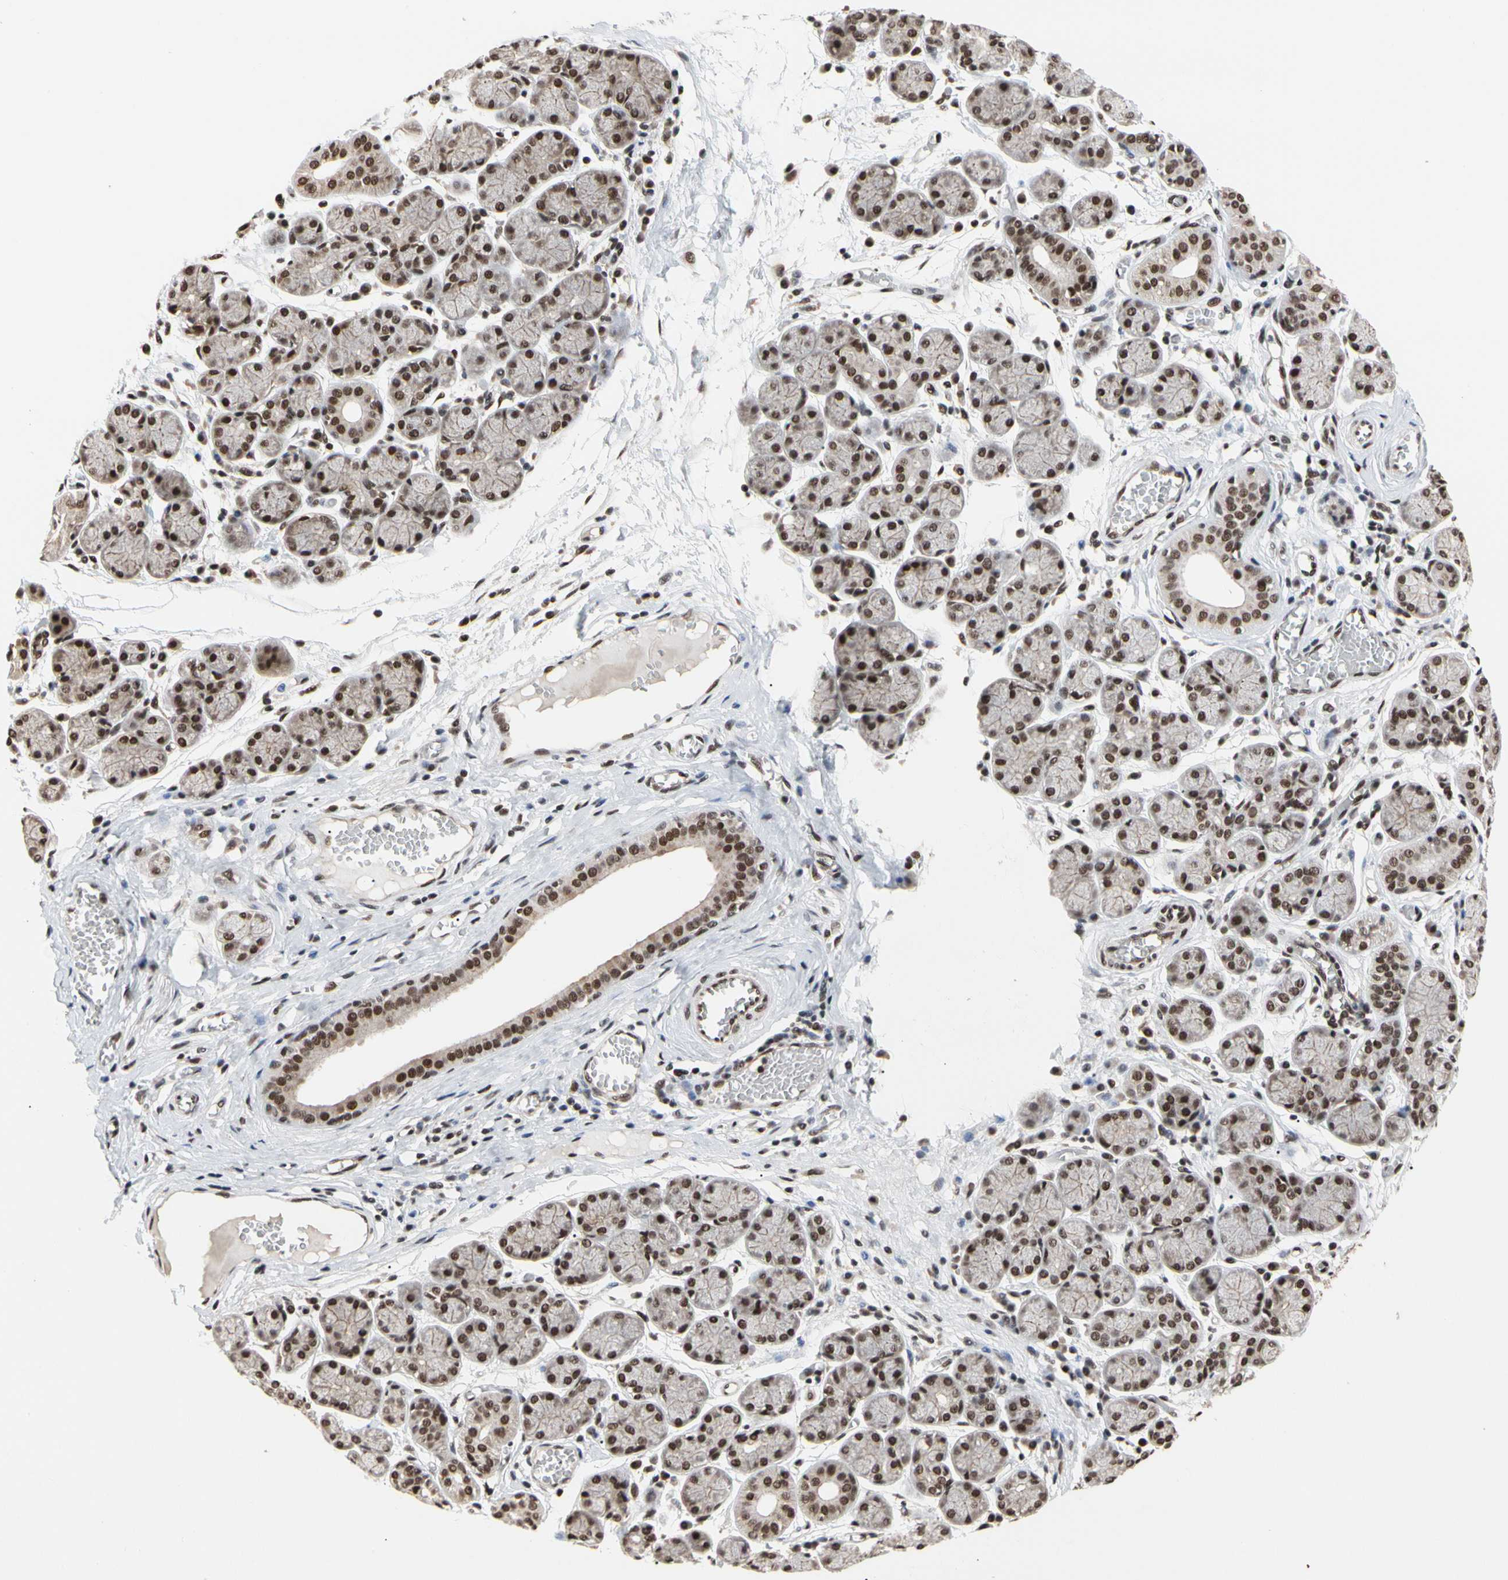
{"staining": {"intensity": "moderate", "quantity": ">75%", "location": "nuclear"}, "tissue": "salivary gland", "cell_type": "Glandular cells", "image_type": "normal", "snomed": [{"axis": "morphology", "description": "Normal tissue, NOS"}, {"axis": "topography", "description": "Salivary gland"}], "caption": "DAB (3,3'-diaminobenzidine) immunohistochemical staining of benign salivary gland reveals moderate nuclear protein staining in approximately >75% of glandular cells.", "gene": "FAM98B", "patient": {"sex": "female", "age": 24}}